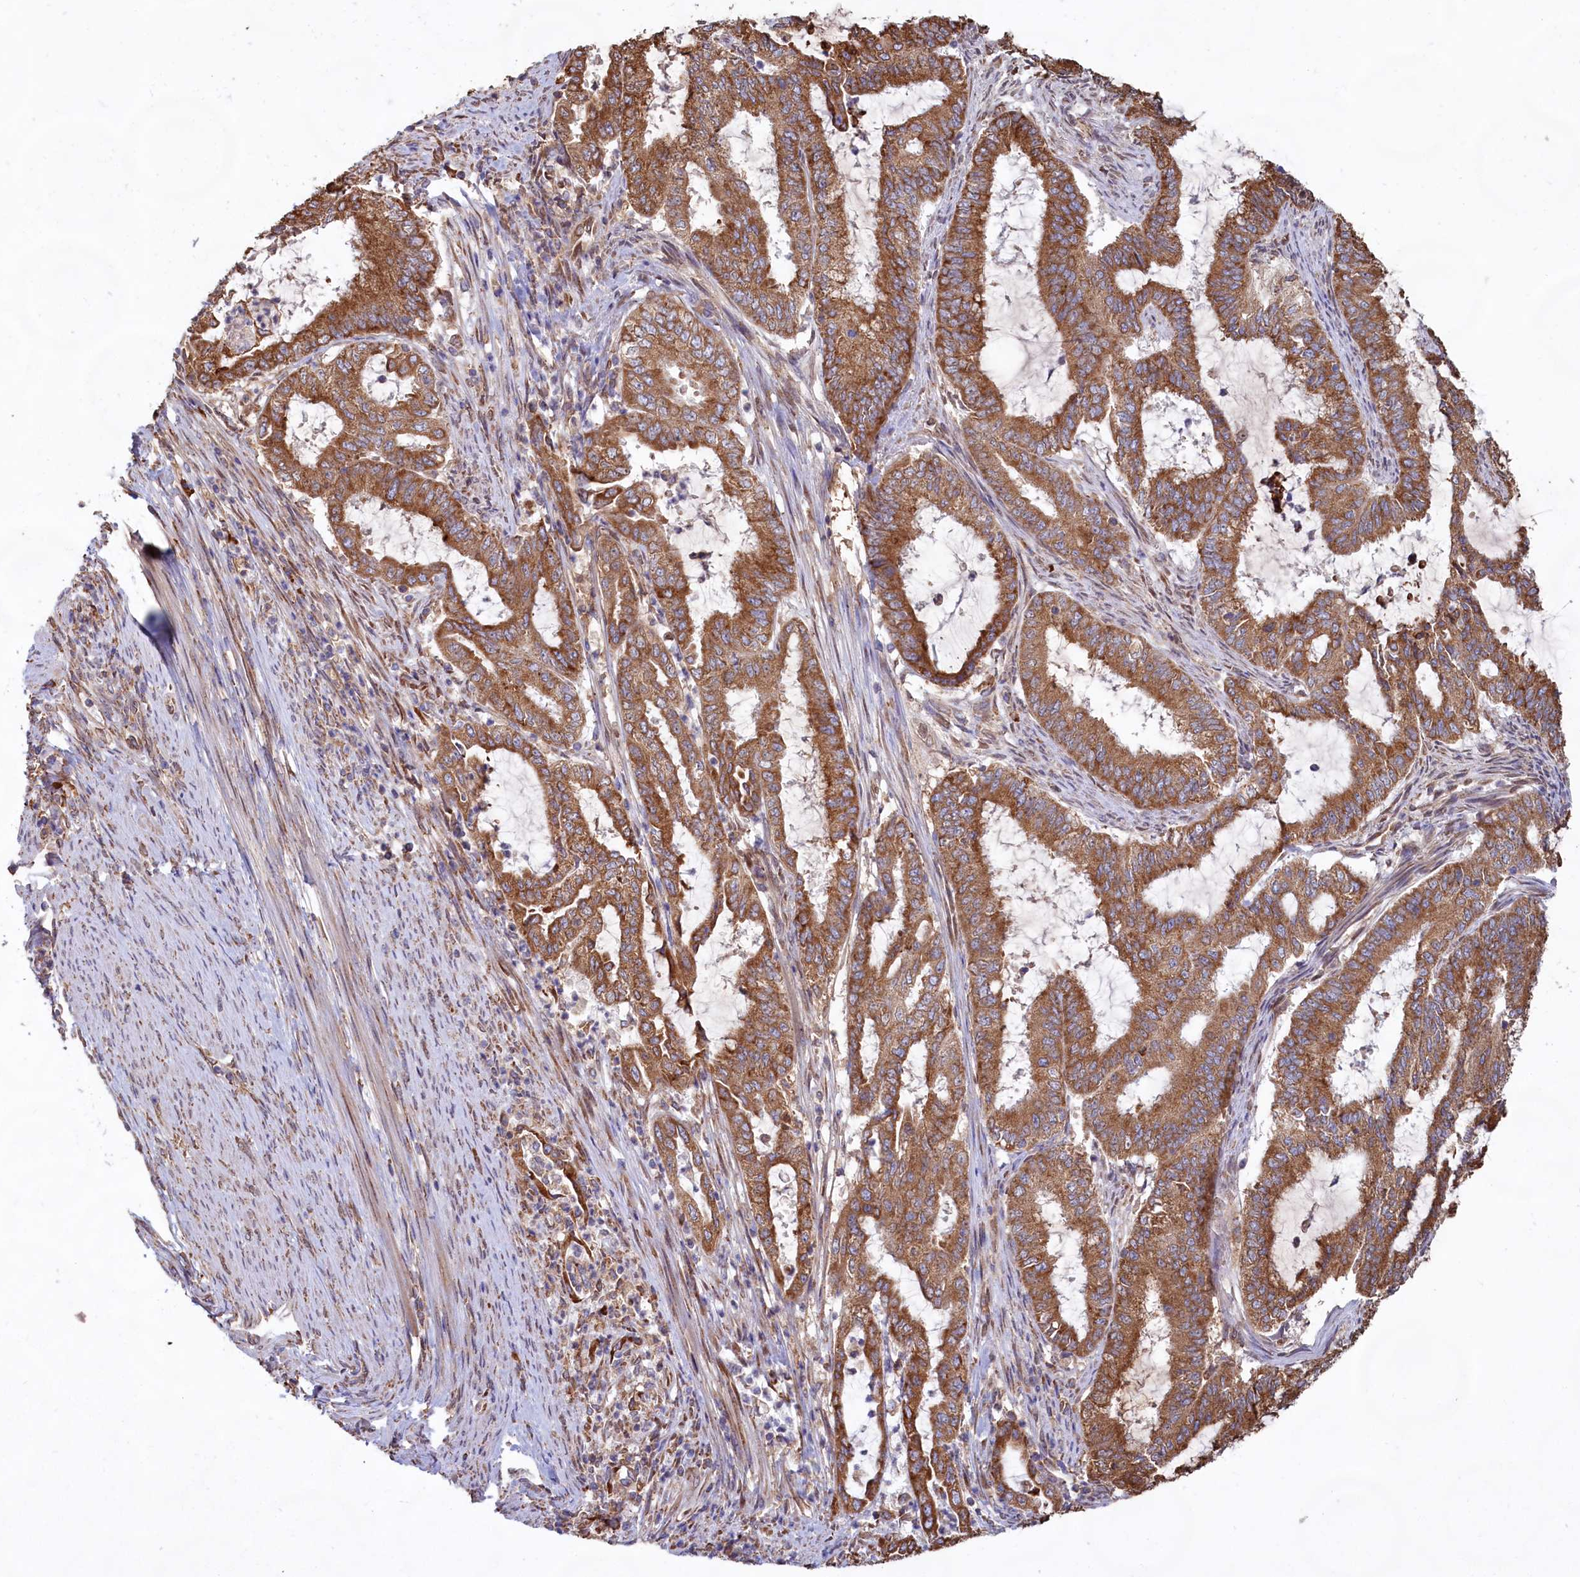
{"staining": {"intensity": "moderate", "quantity": ">75%", "location": "cytoplasmic/membranous"}, "tissue": "endometrial cancer", "cell_type": "Tumor cells", "image_type": "cancer", "snomed": [{"axis": "morphology", "description": "Adenocarcinoma, NOS"}, {"axis": "topography", "description": "Endometrium"}], "caption": "Endometrial cancer (adenocarcinoma) was stained to show a protein in brown. There is medium levels of moderate cytoplasmic/membranous positivity in approximately >75% of tumor cells.", "gene": "TBC1D19", "patient": {"sex": "female", "age": 51}}